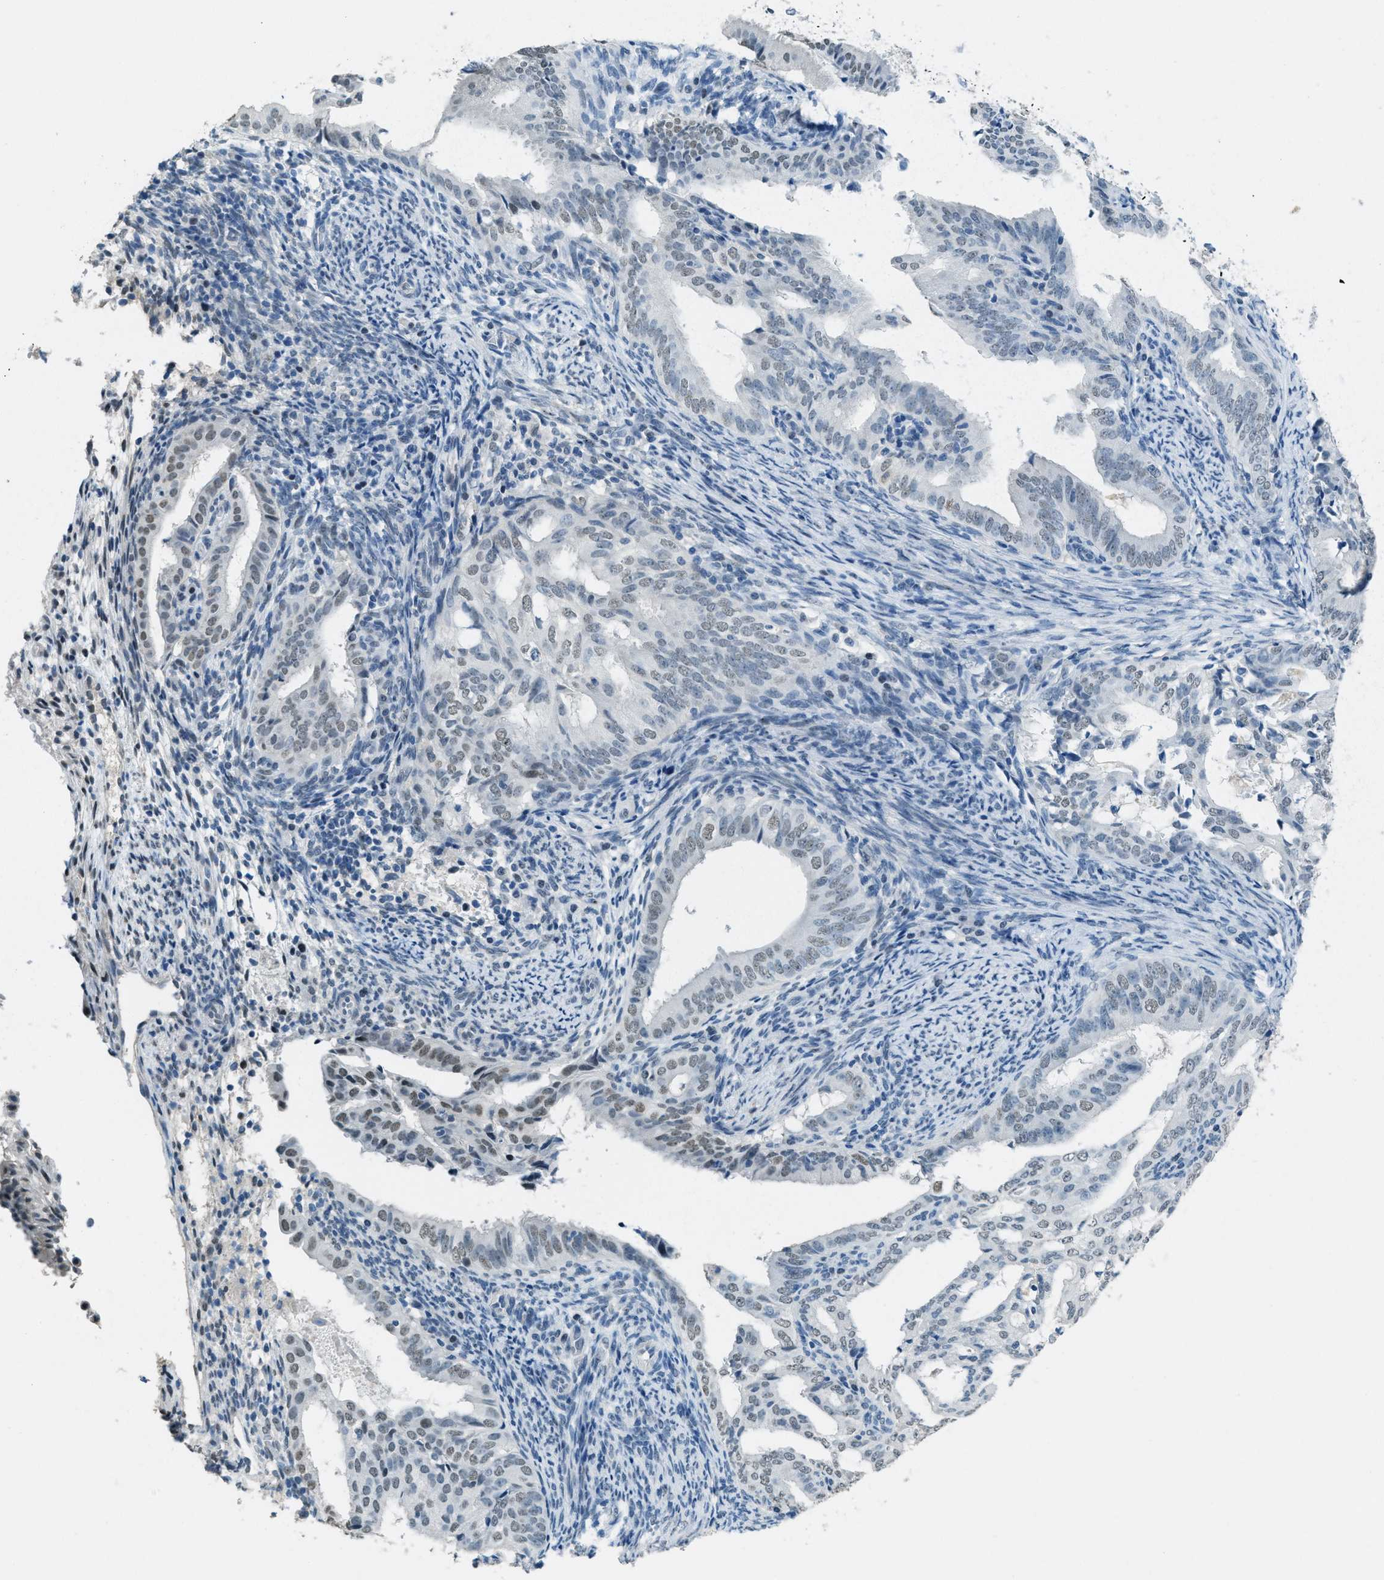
{"staining": {"intensity": "weak", "quantity": "25%-75%", "location": "nuclear"}, "tissue": "endometrial cancer", "cell_type": "Tumor cells", "image_type": "cancer", "snomed": [{"axis": "morphology", "description": "Adenocarcinoma, NOS"}, {"axis": "topography", "description": "Endometrium"}], "caption": "Endometrial cancer stained with a brown dye reveals weak nuclear positive expression in approximately 25%-75% of tumor cells.", "gene": "TTC13", "patient": {"sex": "female", "age": 58}}